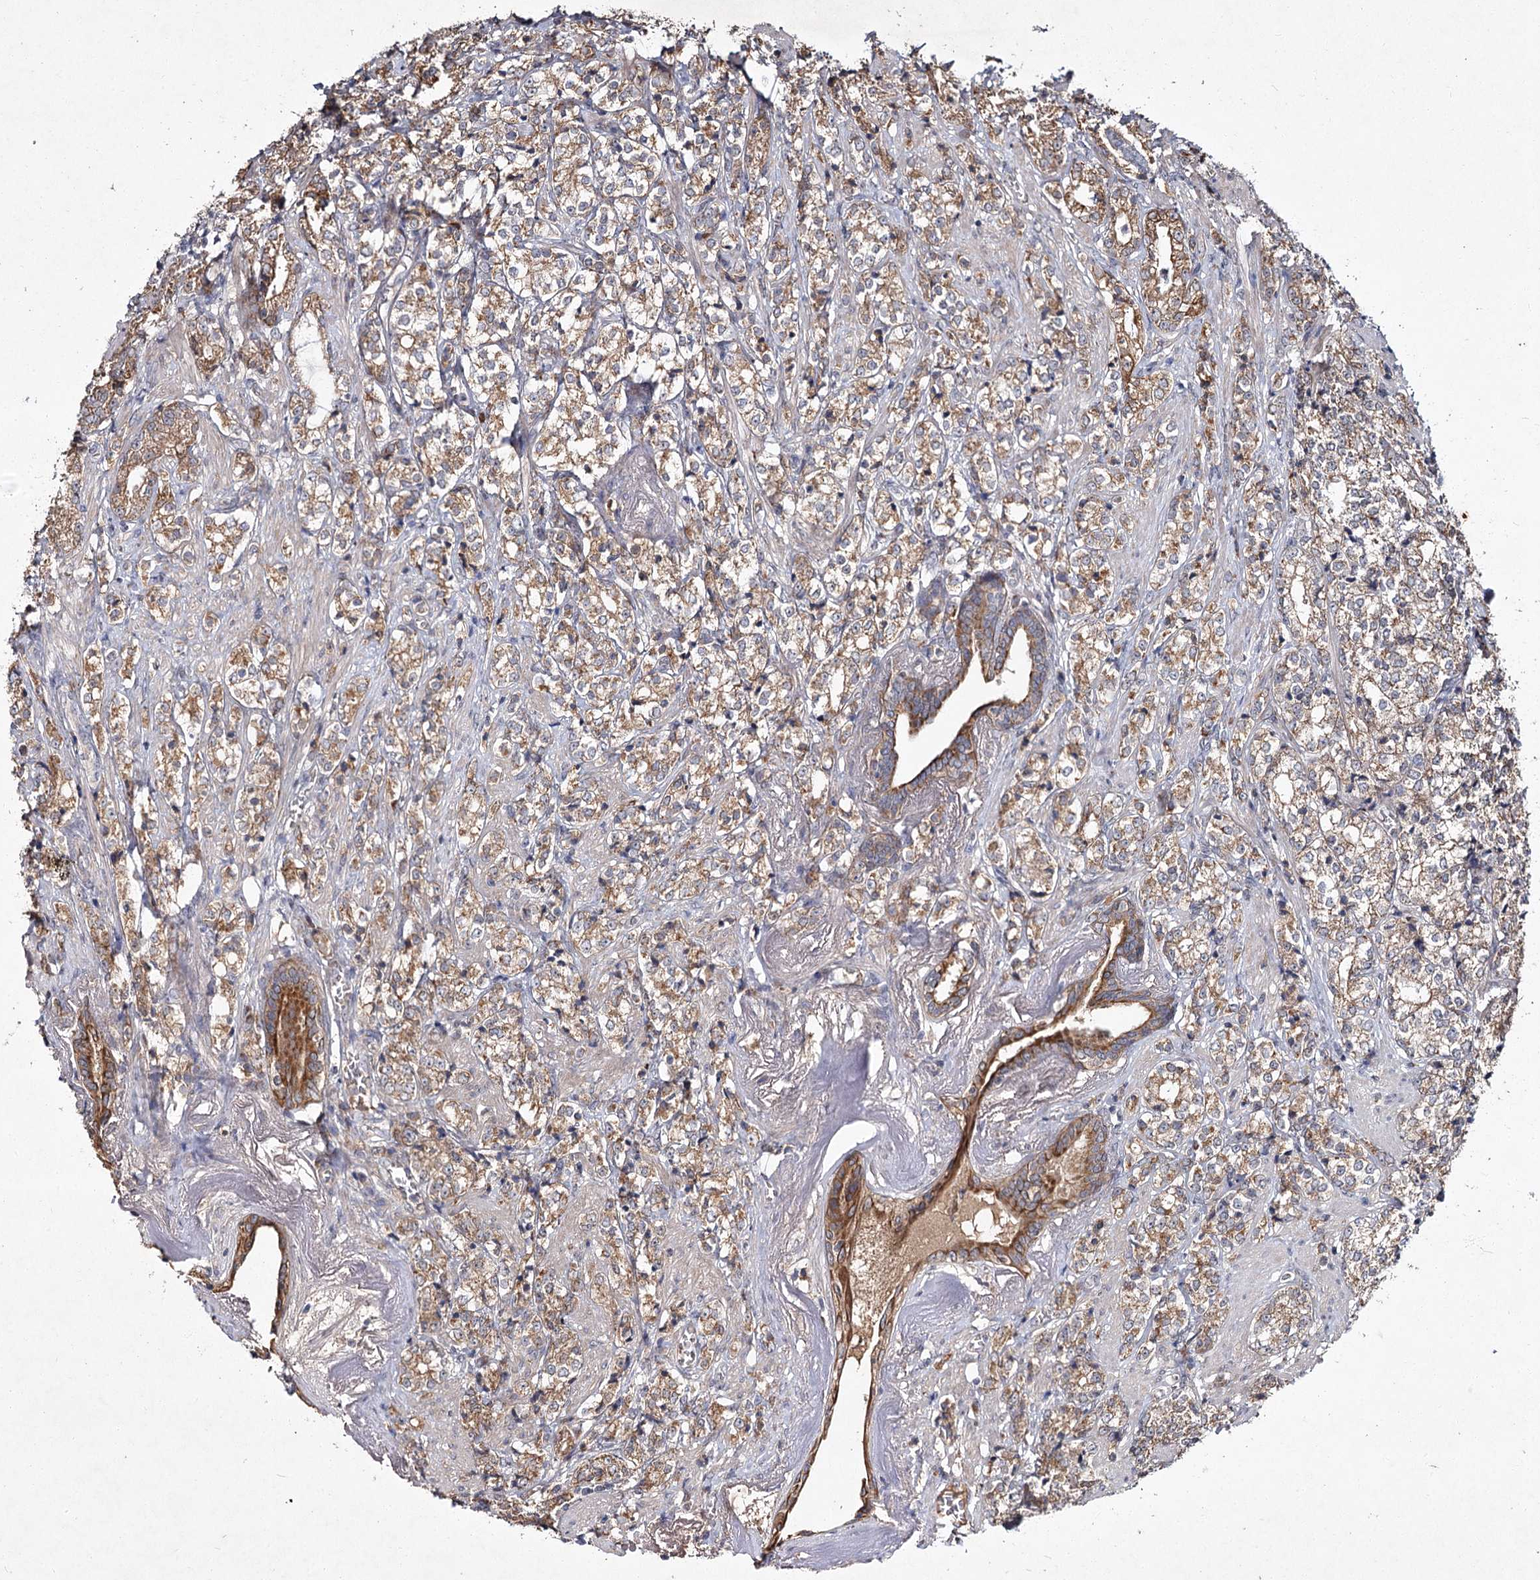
{"staining": {"intensity": "moderate", "quantity": ">75%", "location": "cytoplasmic/membranous"}, "tissue": "prostate cancer", "cell_type": "Tumor cells", "image_type": "cancer", "snomed": [{"axis": "morphology", "description": "Adenocarcinoma, High grade"}, {"axis": "topography", "description": "Prostate"}], "caption": "Protein expression analysis of prostate high-grade adenocarcinoma exhibits moderate cytoplasmic/membranous positivity in about >75% of tumor cells.", "gene": "MFN1", "patient": {"sex": "male", "age": 69}}